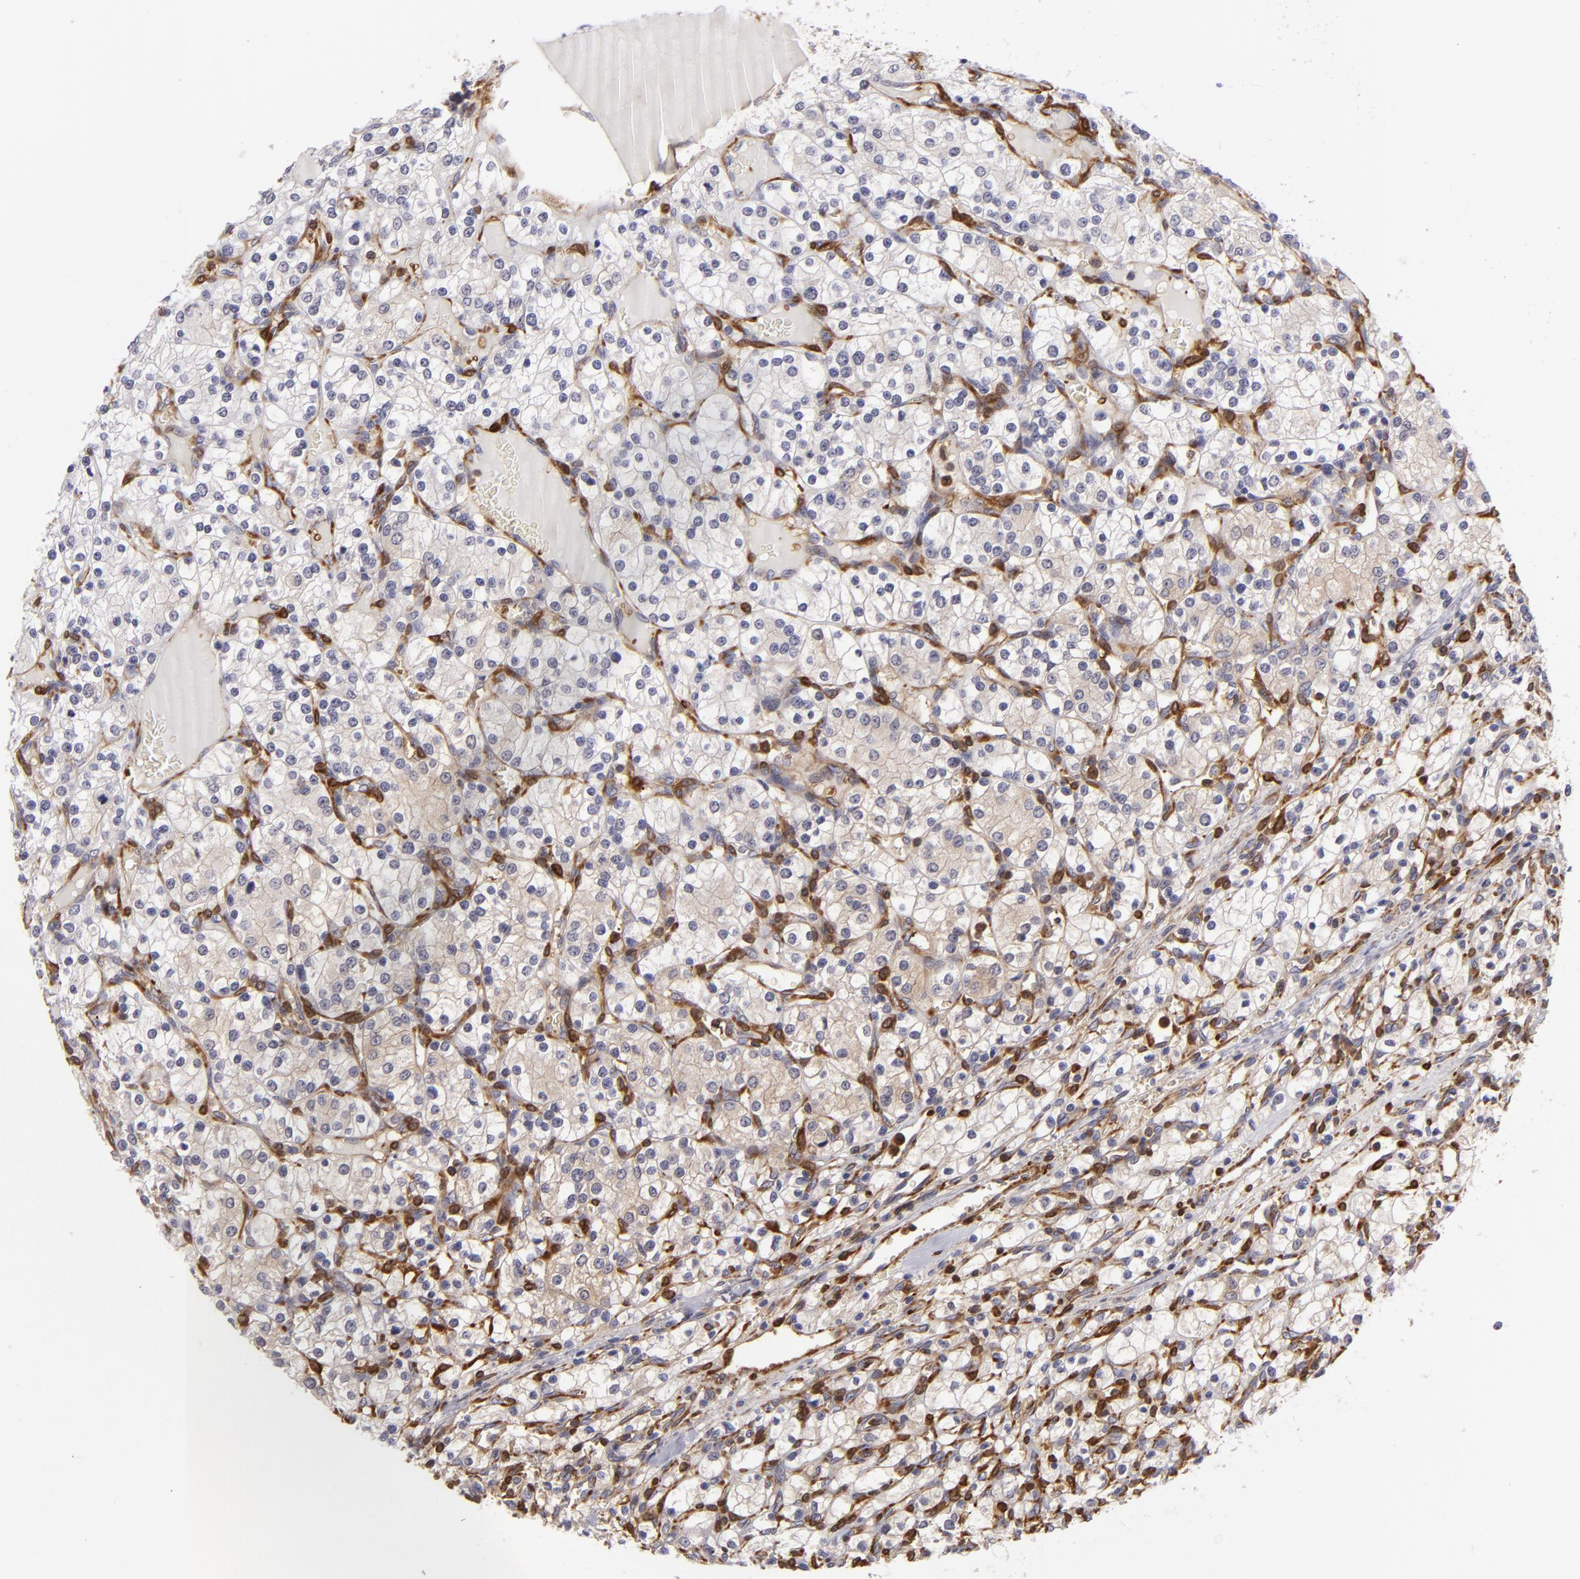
{"staining": {"intensity": "weak", "quantity": "25%-75%", "location": "cytoplasmic/membranous"}, "tissue": "renal cancer", "cell_type": "Tumor cells", "image_type": "cancer", "snomed": [{"axis": "morphology", "description": "Adenocarcinoma, NOS"}, {"axis": "topography", "description": "Kidney"}], "caption": "This is a histology image of immunohistochemistry staining of renal cancer, which shows weak positivity in the cytoplasmic/membranous of tumor cells.", "gene": "VCL", "patient": {"sex": "female", "age": 62}}